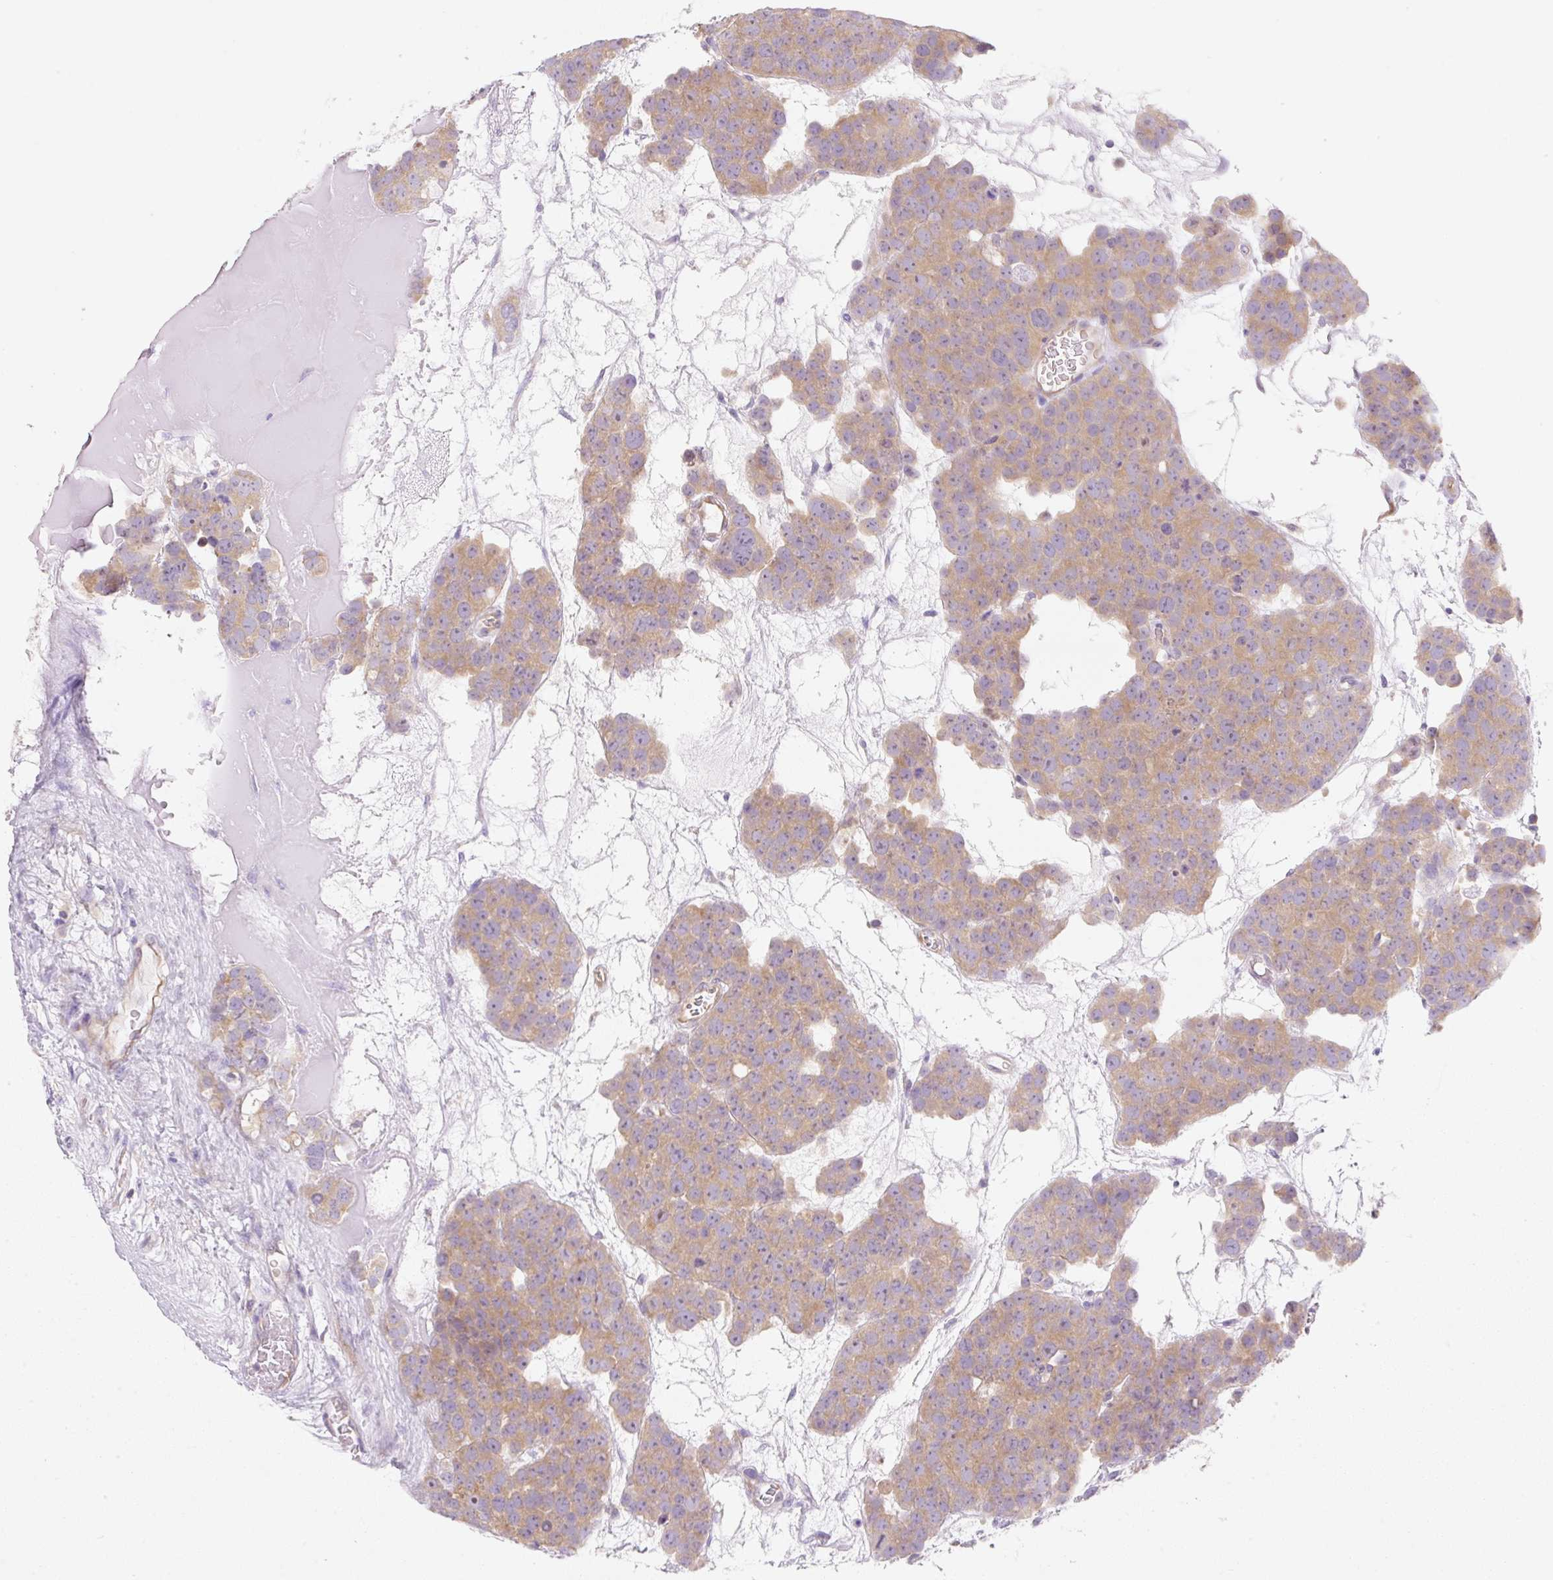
{"staining": {"intensity": "moderate", "quantity": ">75%", "location": "cytoplasmic/membranous"}, "tissue": "testis cancer", "cell_type": "Tumor cells", "image_type": "cancer", "snomed": [{"axis": "morphology", "description": "Seminoma, NOS"}, {"axis": "topography", "description": "Testis"}], "caption": "A brown stain shows moderate cytoplasmic/membranous expression of a protein in human testis cancer tumor cells. (Stains: DAB in brown, nuclei in blue, Microscopy: brightfield microscopy at high magnification).", "gene": "RPL18A", "patient": {"sex": "male", "age": 71}}